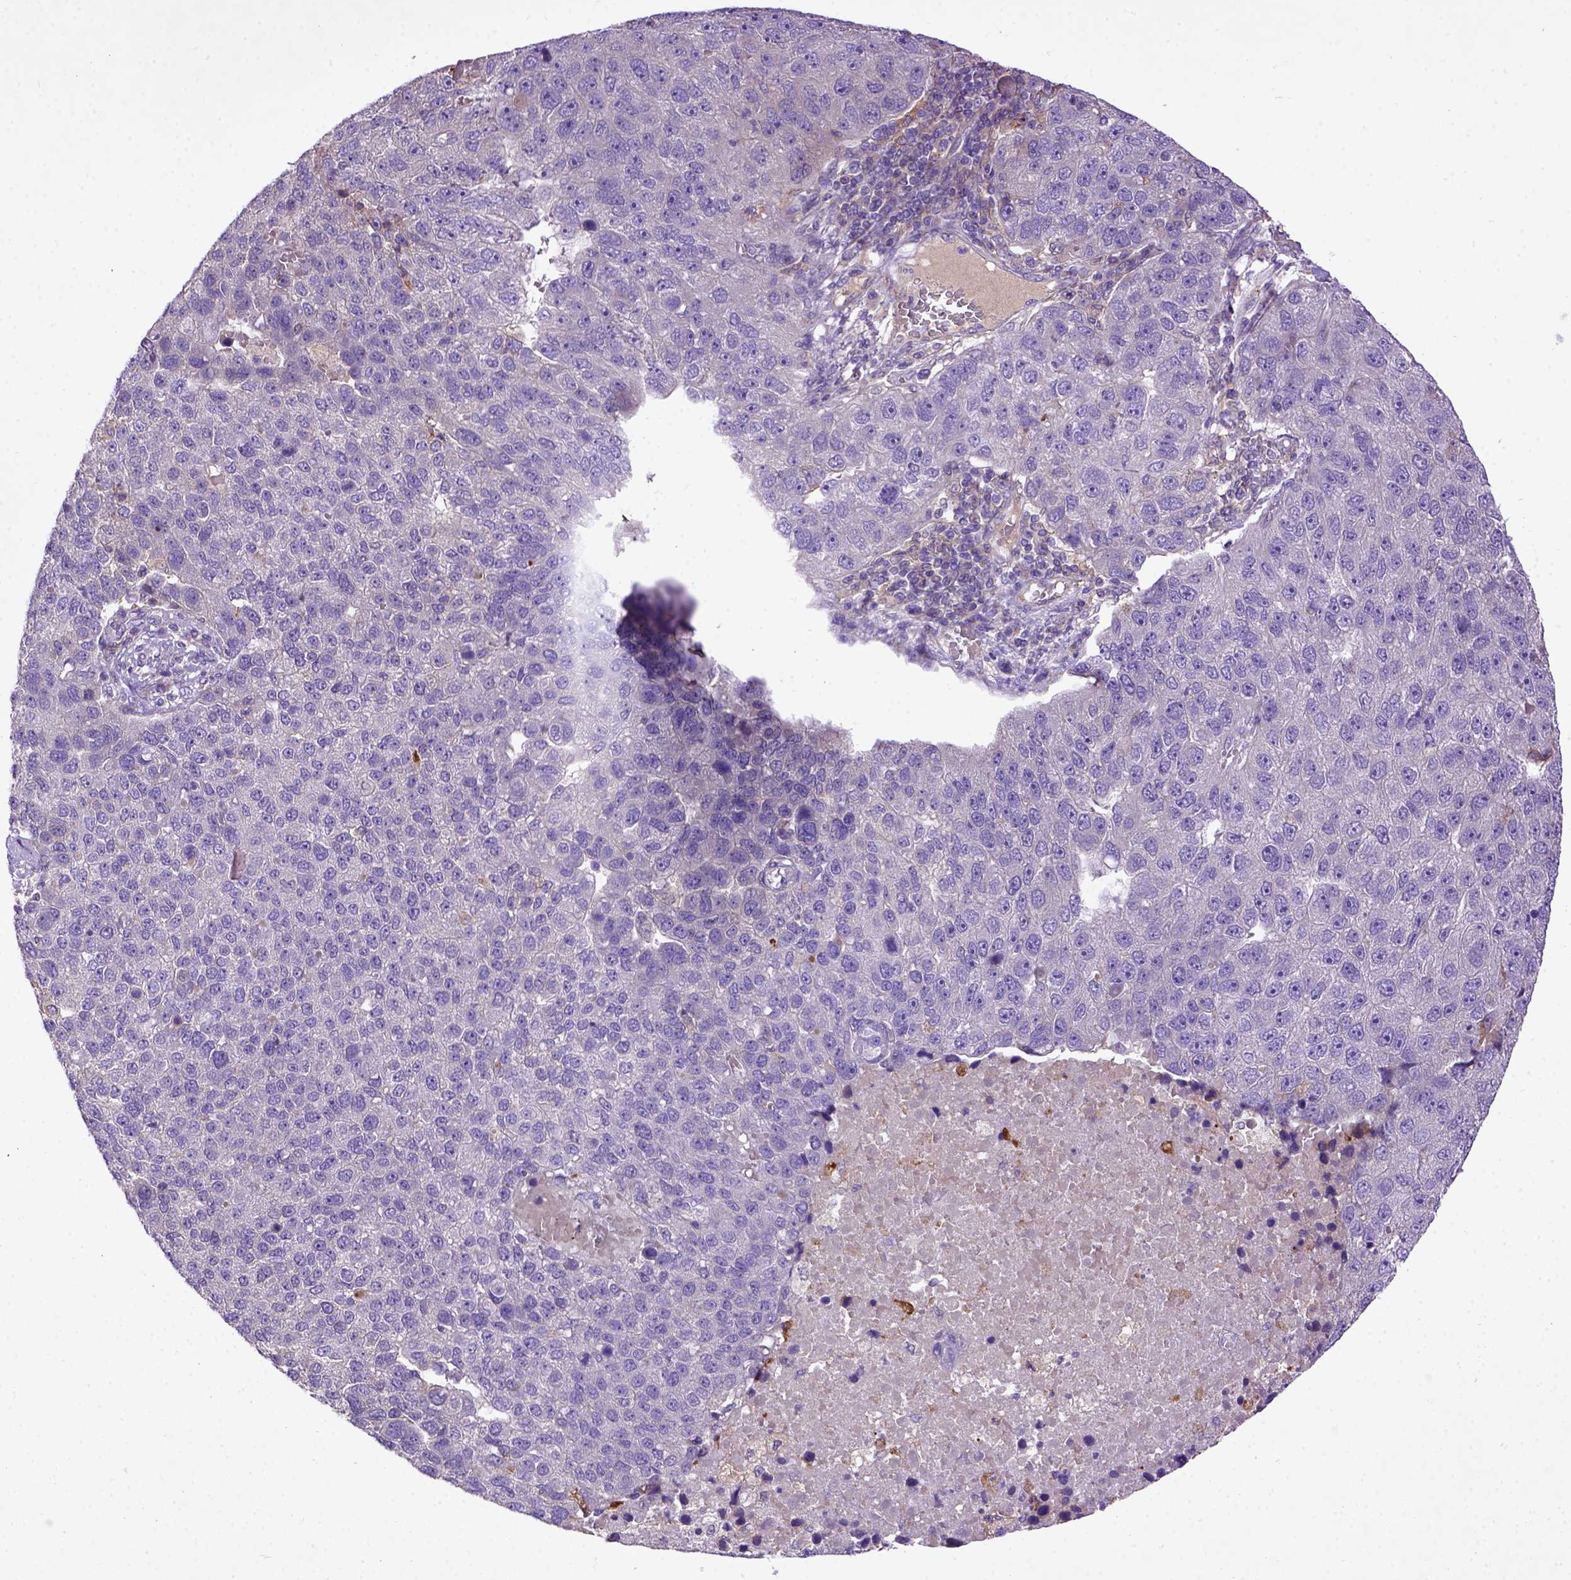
{"staining": {"intensity": "negative", "quantity": "none", "location": "none"}, "tissue": "pancreatic cancer", "cell_type": "Tumor cells", "image_type": "cancer", "snomed": [{"axis": "morphology", "description": "Adenocarcinoma, NOS"}, {"axis": "topography", "description": "Pancreas"}], "caption": "Human pancreatic cancer (adenocarcinoma) stained for a protein using immunohistochemistry (IHC) demonstrates no staining in tumor cells.", "gene": "DEPDC1B", "patient": {"sex": "female", "age": 61}}